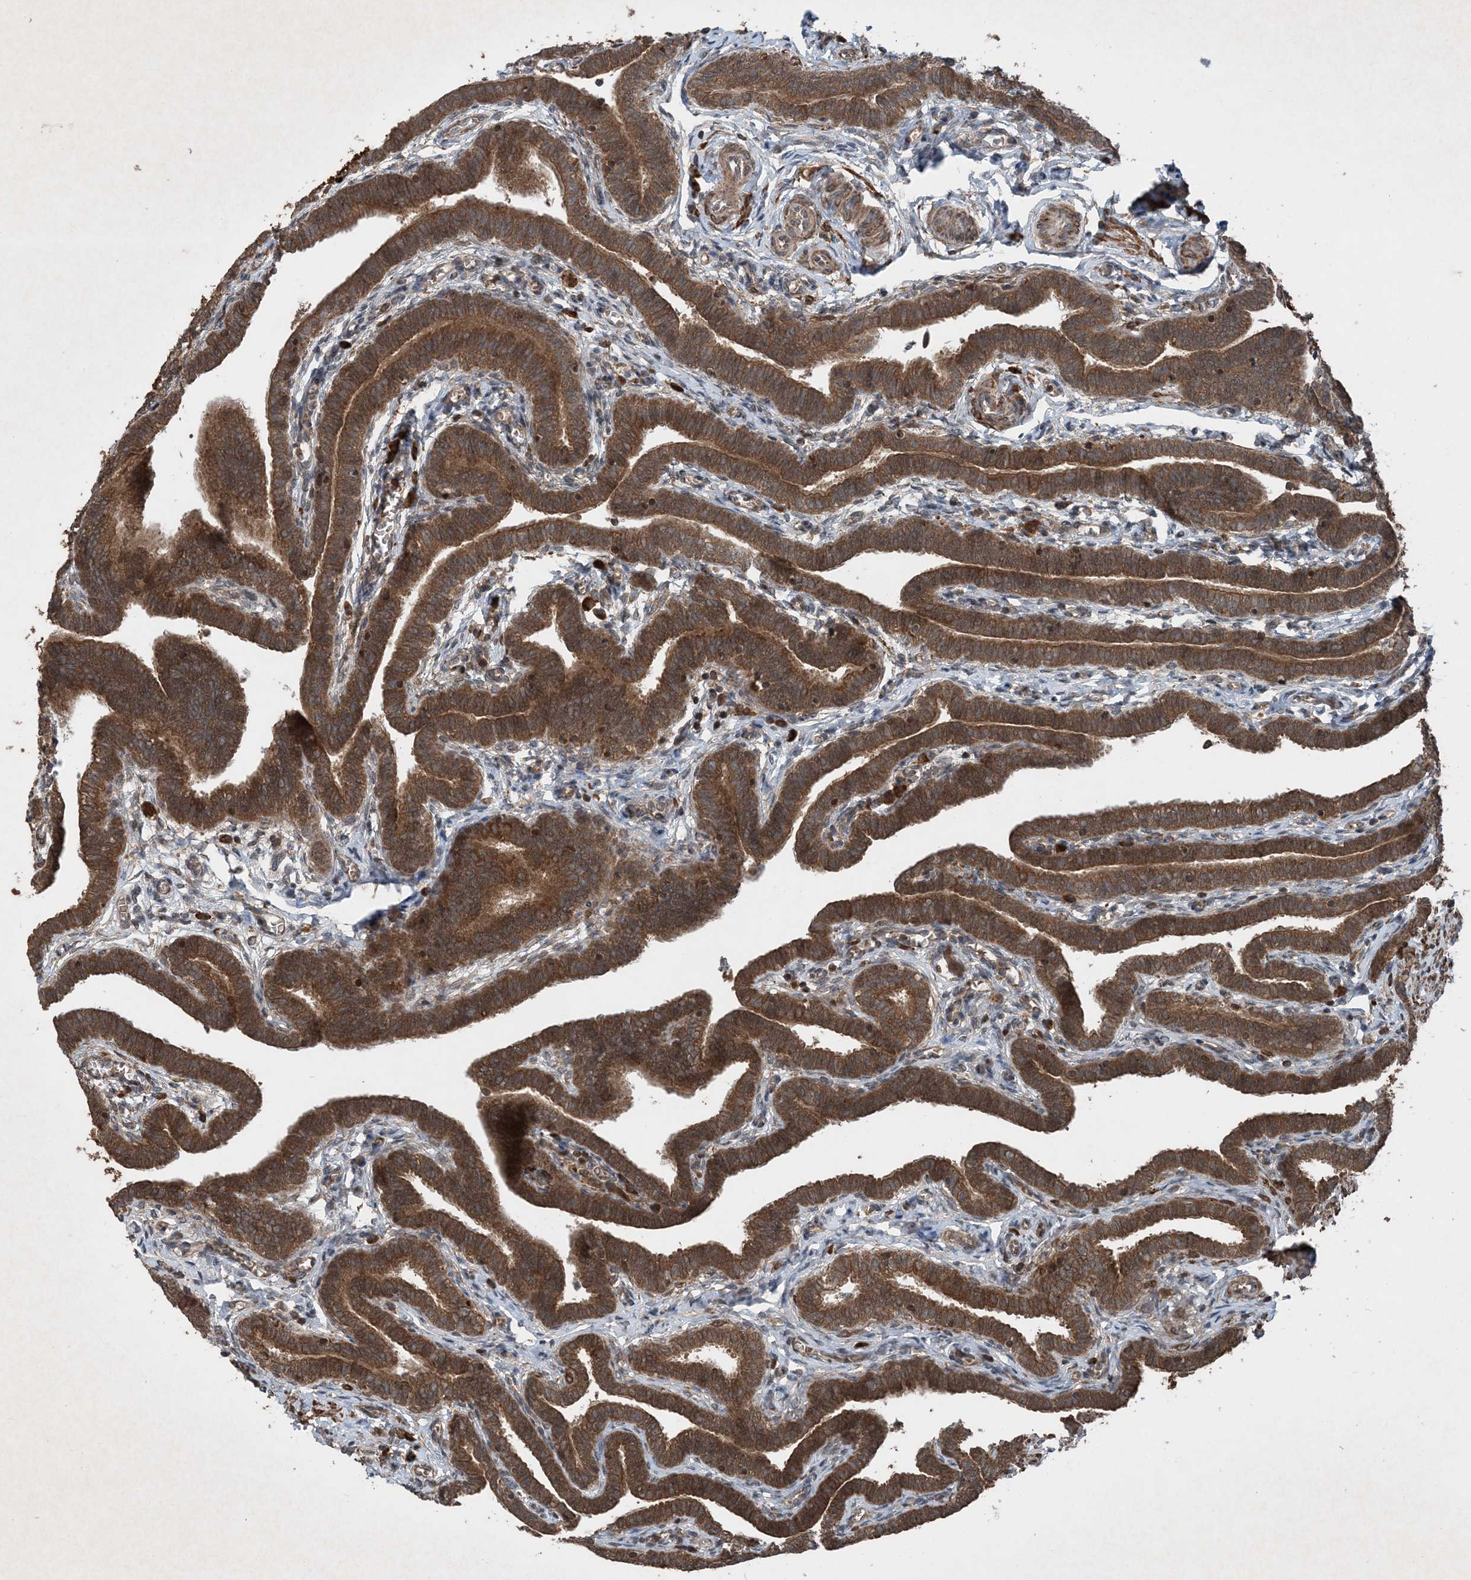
{"staining": {"intensity": "strong", "quantity": ">75%", "location": "cytoplasmic/membranous"}, "tissue": "fallopian tube", "cell_type": "Glandular cells", "image_type": "normal", "snomed": [{"axis": "morphology", "description": "Normal tissue, NOS"}, {"axis": "topography", "description": "Fallopian tube"}], "caption": "The image reveals immunohistochemical staining of benign fallopian tube. There is strong cytoplasmic/membranous positivity is identified in approximately >75% of glandular cells. Using DAB (brown) and hematoxylin (blue) stains, captured at high magnification using brightfield microscopy.", "gene": "GNG5", "patient": {"sex": "female", "age": 36}}